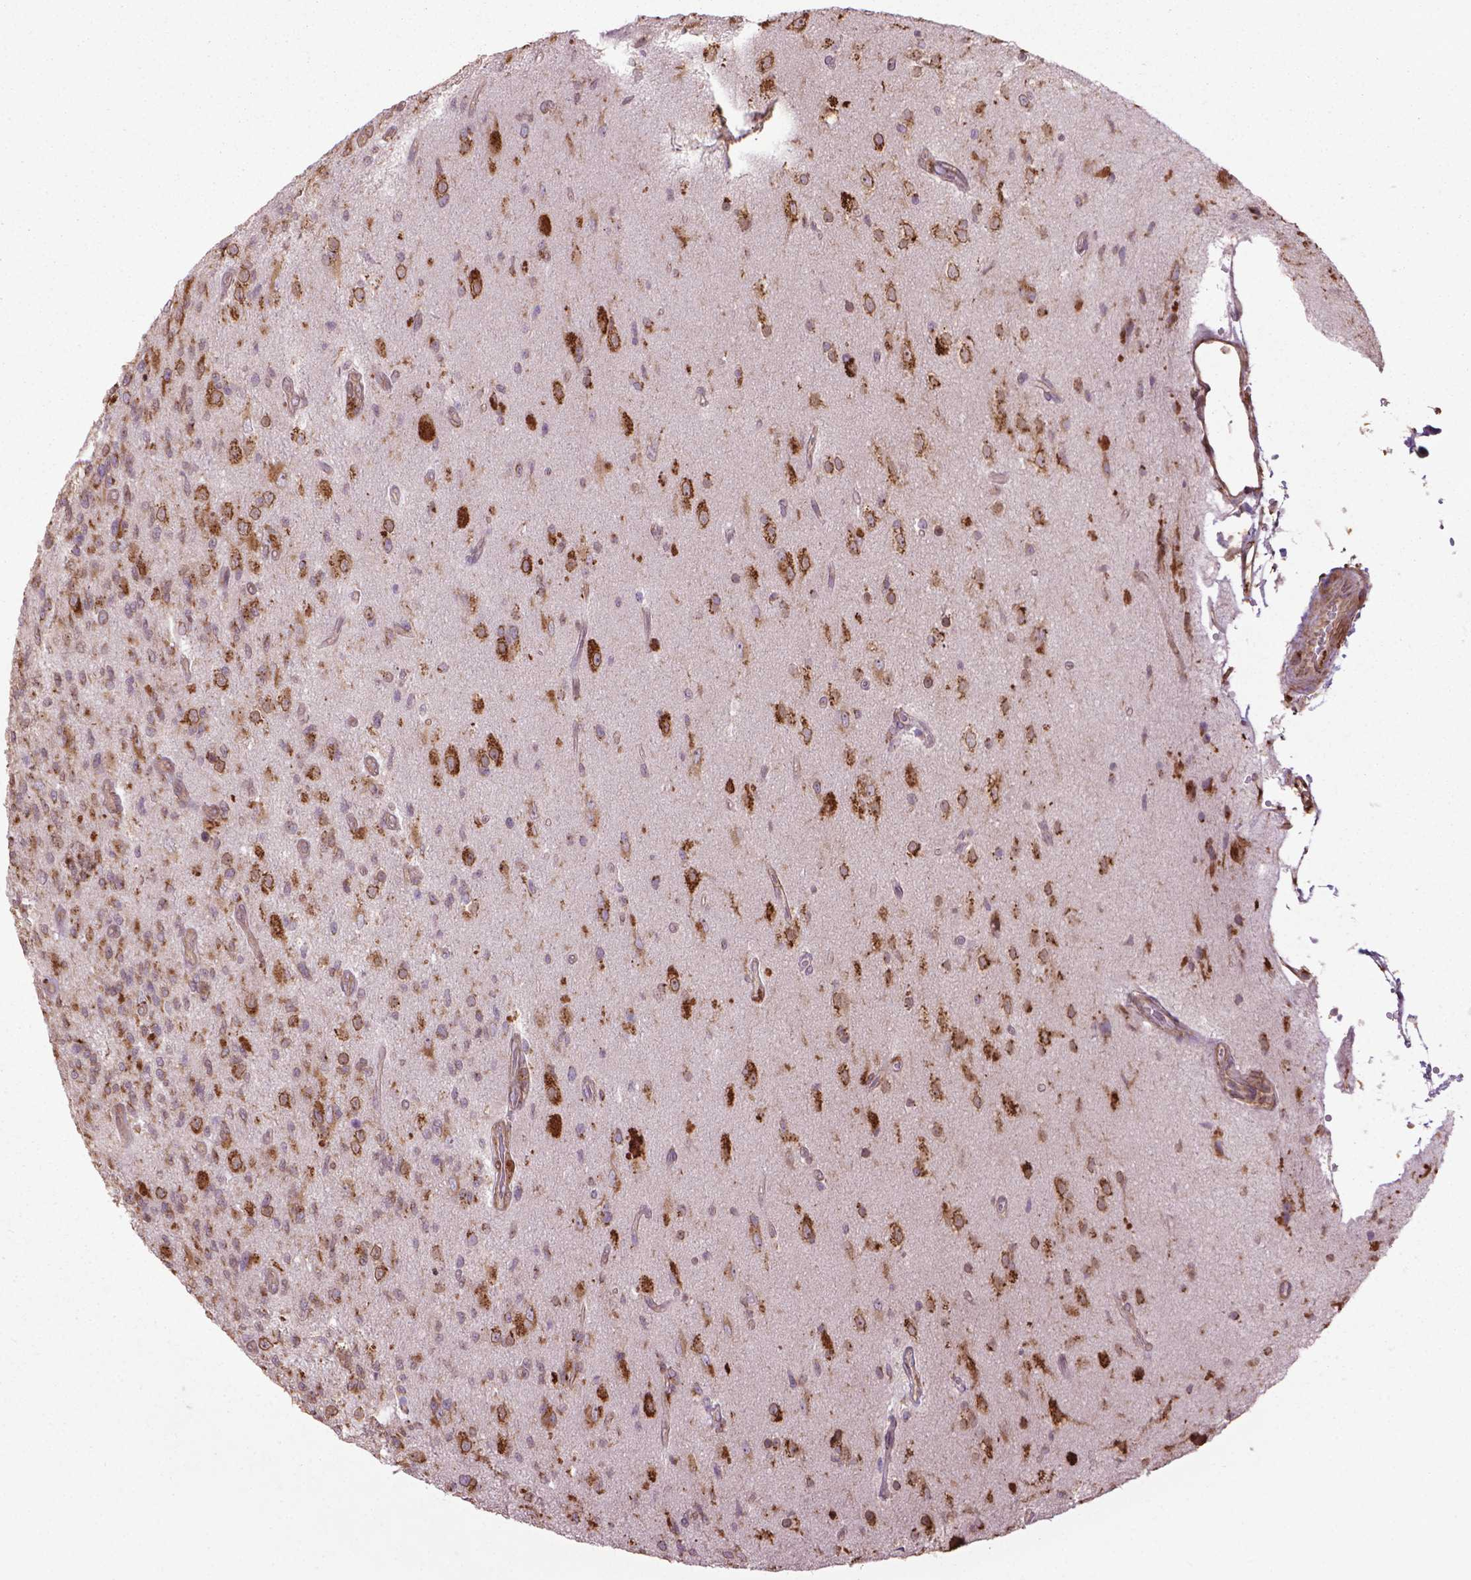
{"staining": {"intensity": "moderate", "quantity": ">75%", "location": "cytoplasmic/membranous"}, "tissue": "glioma", "cell_type": "Tumor cells", "image_type": "cancer", "snomed": [{"axis": "morphology", "description": "Glioma, malignant, High grade"}, {"axis": "topography", "description": "Brain"}], "caption": "Immunohistochemical staining of high-grade glioma (malignant) exhibits medium levels of moderate cytoplasmic/membranous positivity in about >75% of tumor cells. The protein is stained brown, and the nuclei are stained in blue (DAB IHC with brightfield microscopy, high magnification).", "gene": "GAS1", "patient": {"sex": "male", "age": 56}}